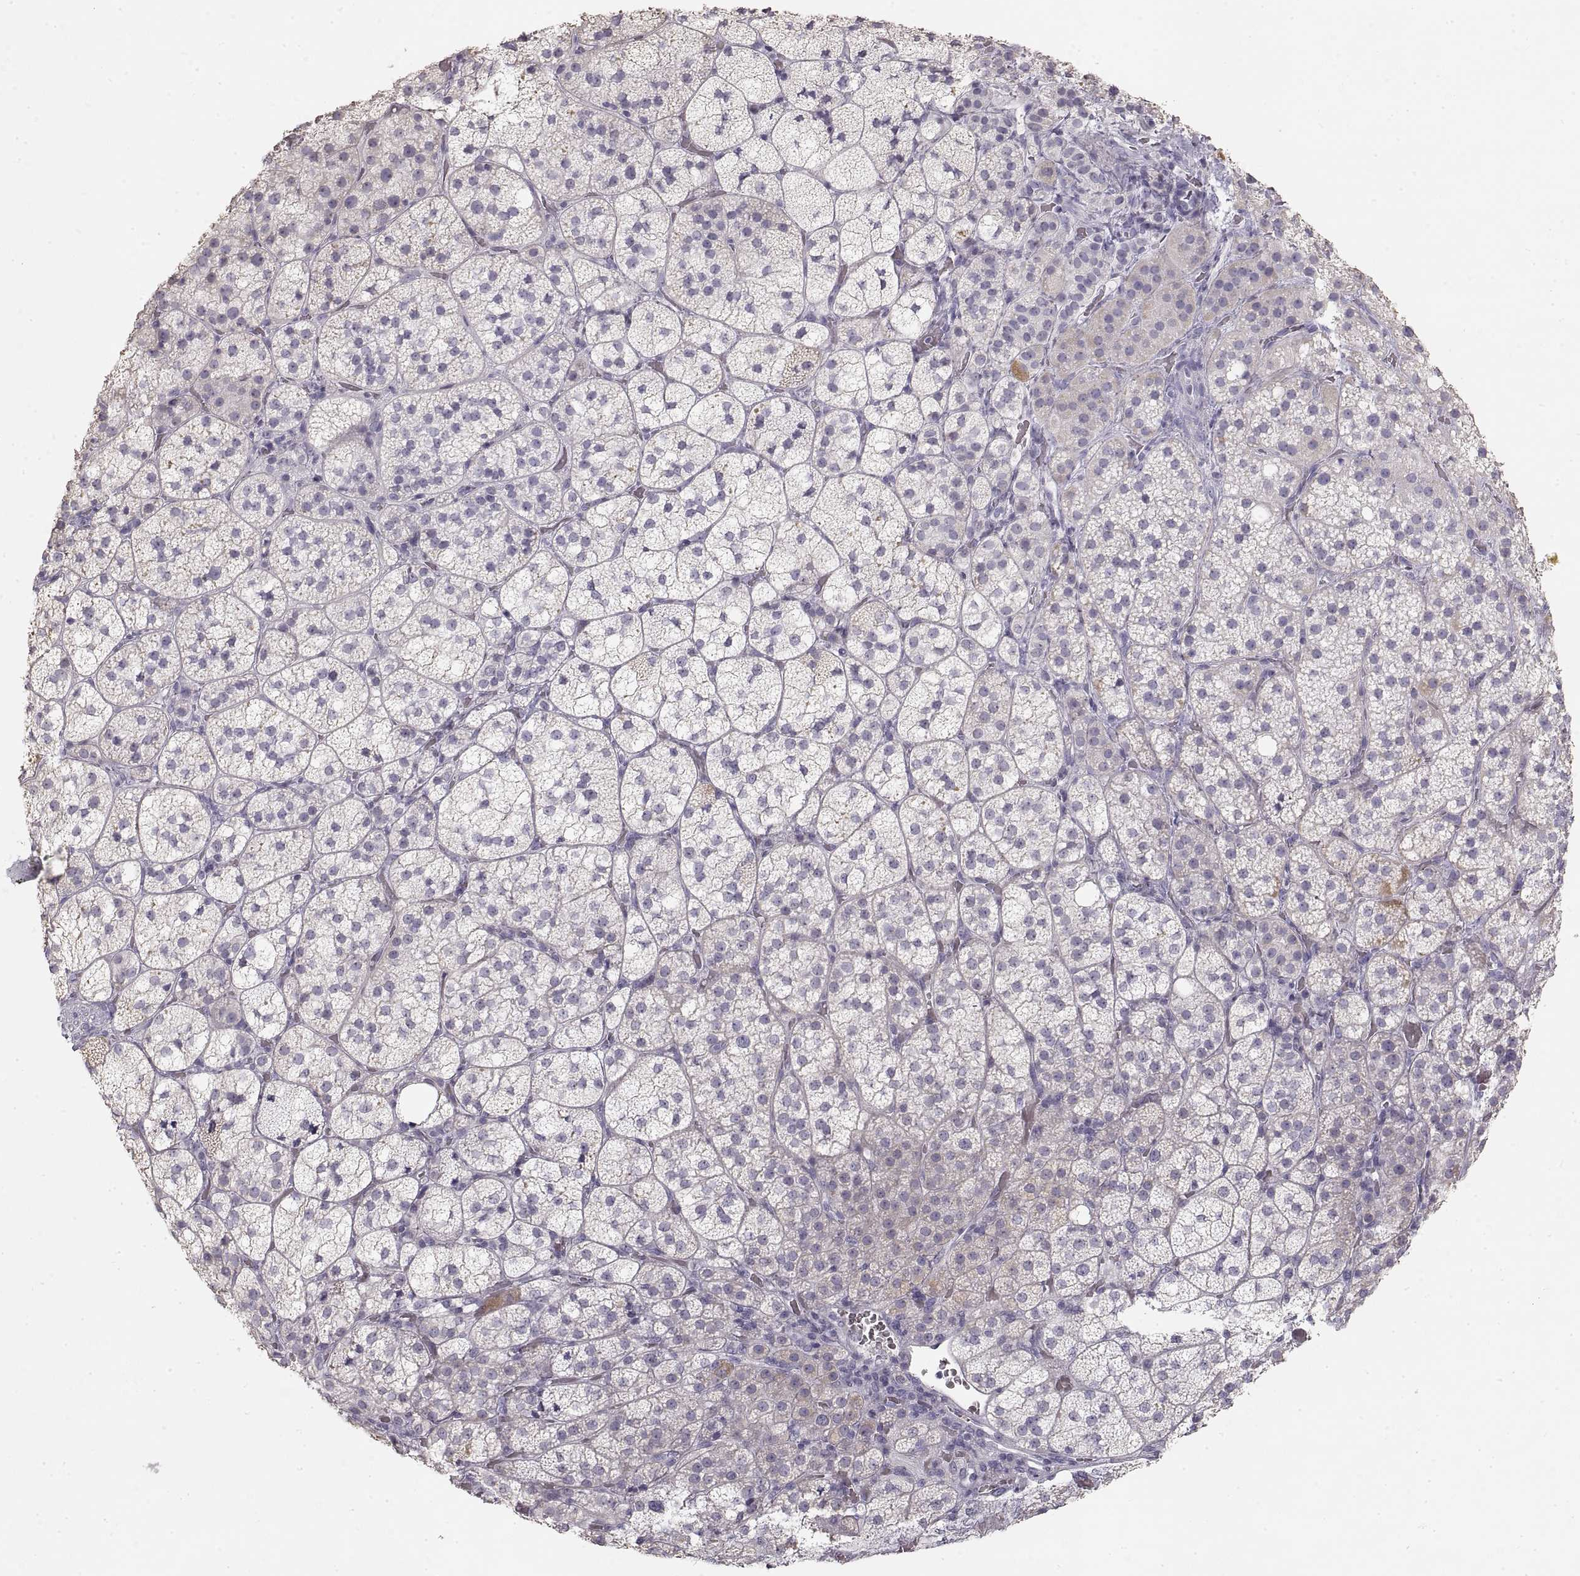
{"staining": {"intensity": "negative", "quantity": "none", "location": "none"}, "tissue": "adrenal gland", "cell_type": "Glandular cells", "image_type": "normal", "snomed": [{"axis": "morphology", "description": "Normal tissue, NOS"}, {"axis": "topography", "description": "Adrenal gland"}], "caption": "Immunohistochemistry (IHC) of benign human adrenal gland shows no positivity in glandular cells.", "gene": "ZP3", "patient": {"sex": "female", "age": 60}}